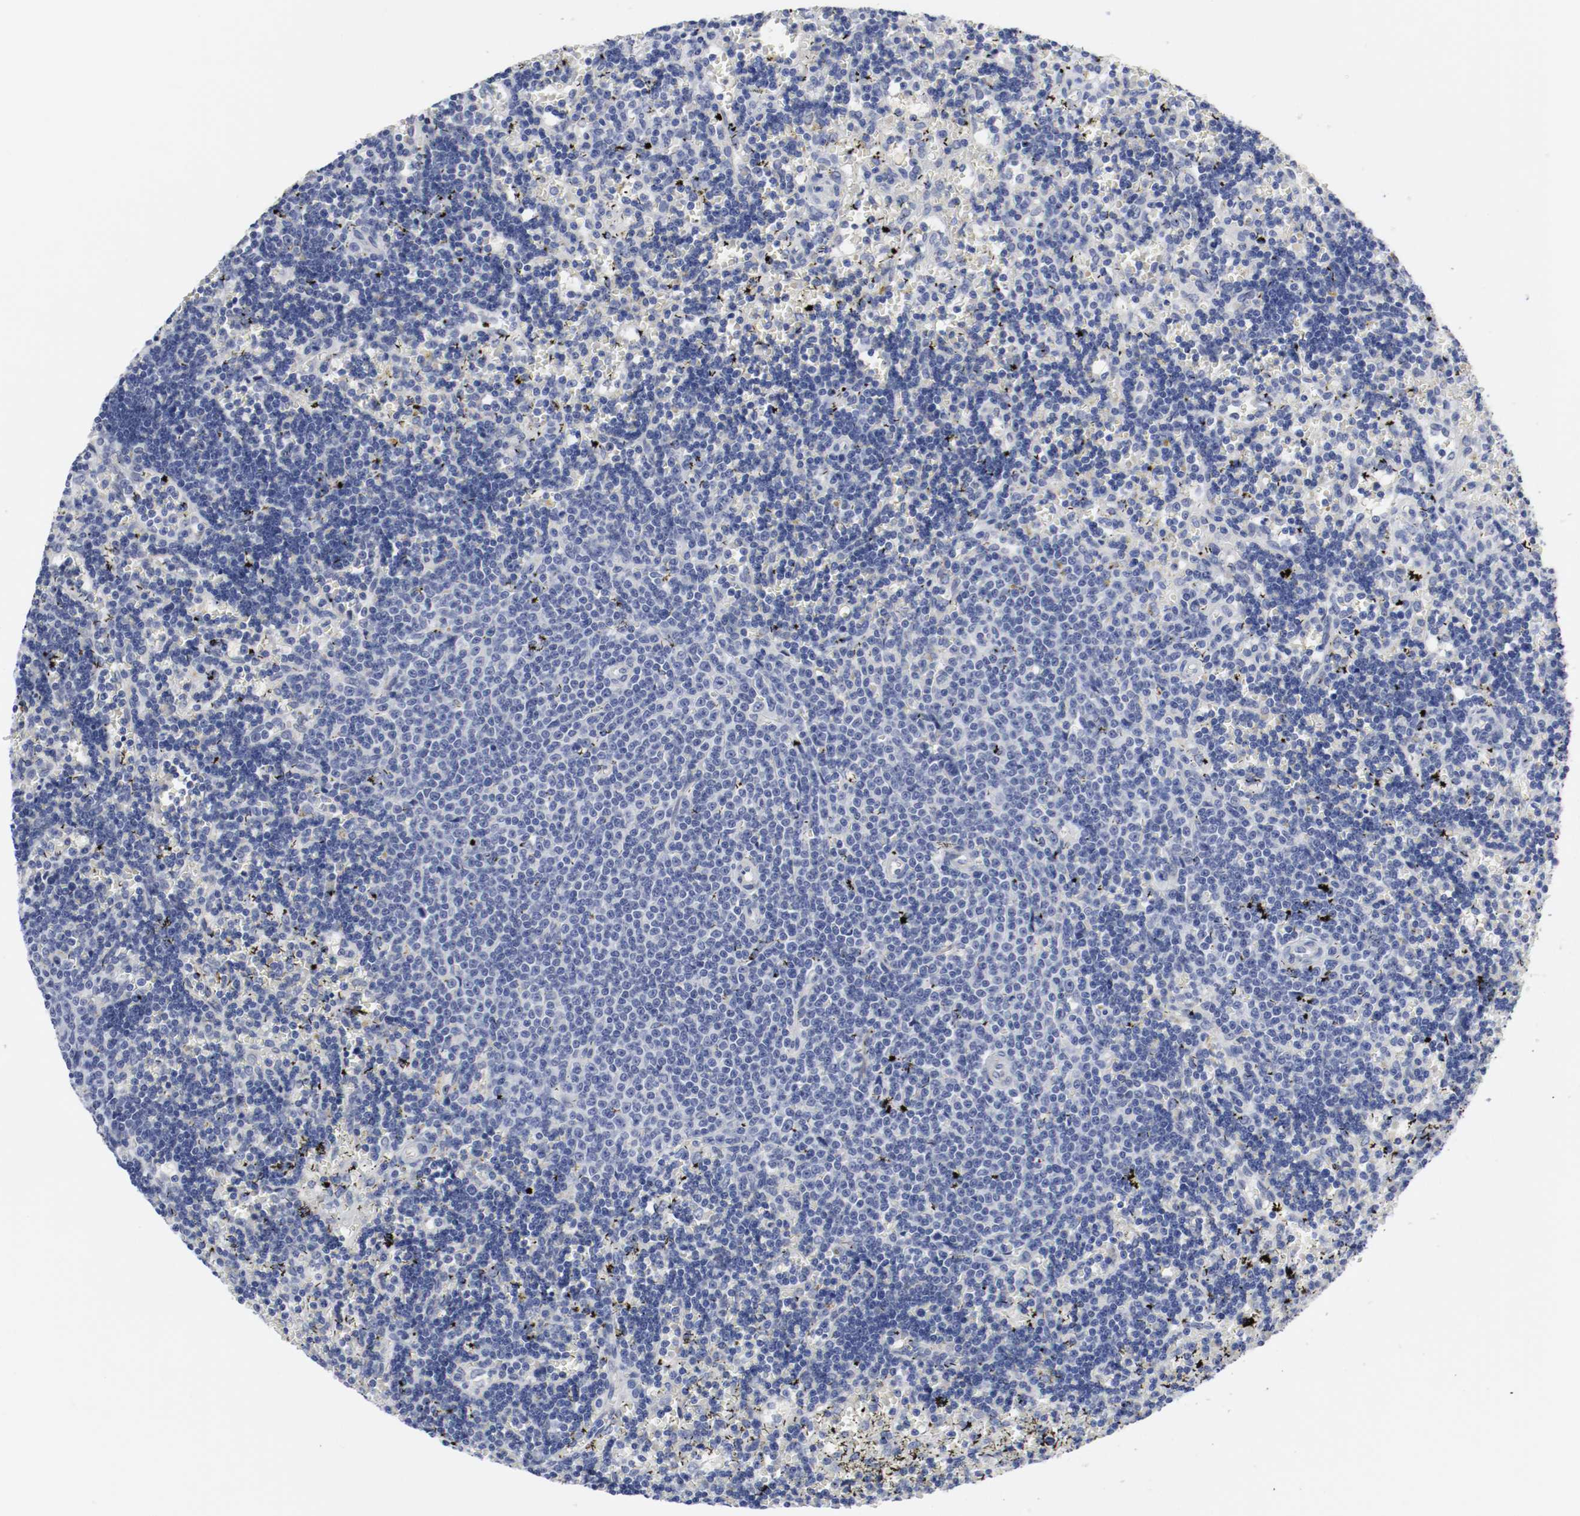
{"staining": {"intensity": "negative", "quantity": "none", "location": "none"}, "tissue": "lymphoma", "cell_type": "Tumor cells", "image_type": "cancer", "snomed": [{"axis": "morphology", "description": "Malignant lymphoma, non-Hodgkin's type, Low grade"}, {"axis": "topography", "description": "Spleen"}], "caption": "An immunohistochemistry image of malignant lymphoma, non-Hodgkin's type (low-grade) is shown. There is no staining in tumor cells of malignant lymphoma, non-Hodgkin's type (low-grade).", "gene": "KIT", "patient": {"sex": "male", "age": 60}}